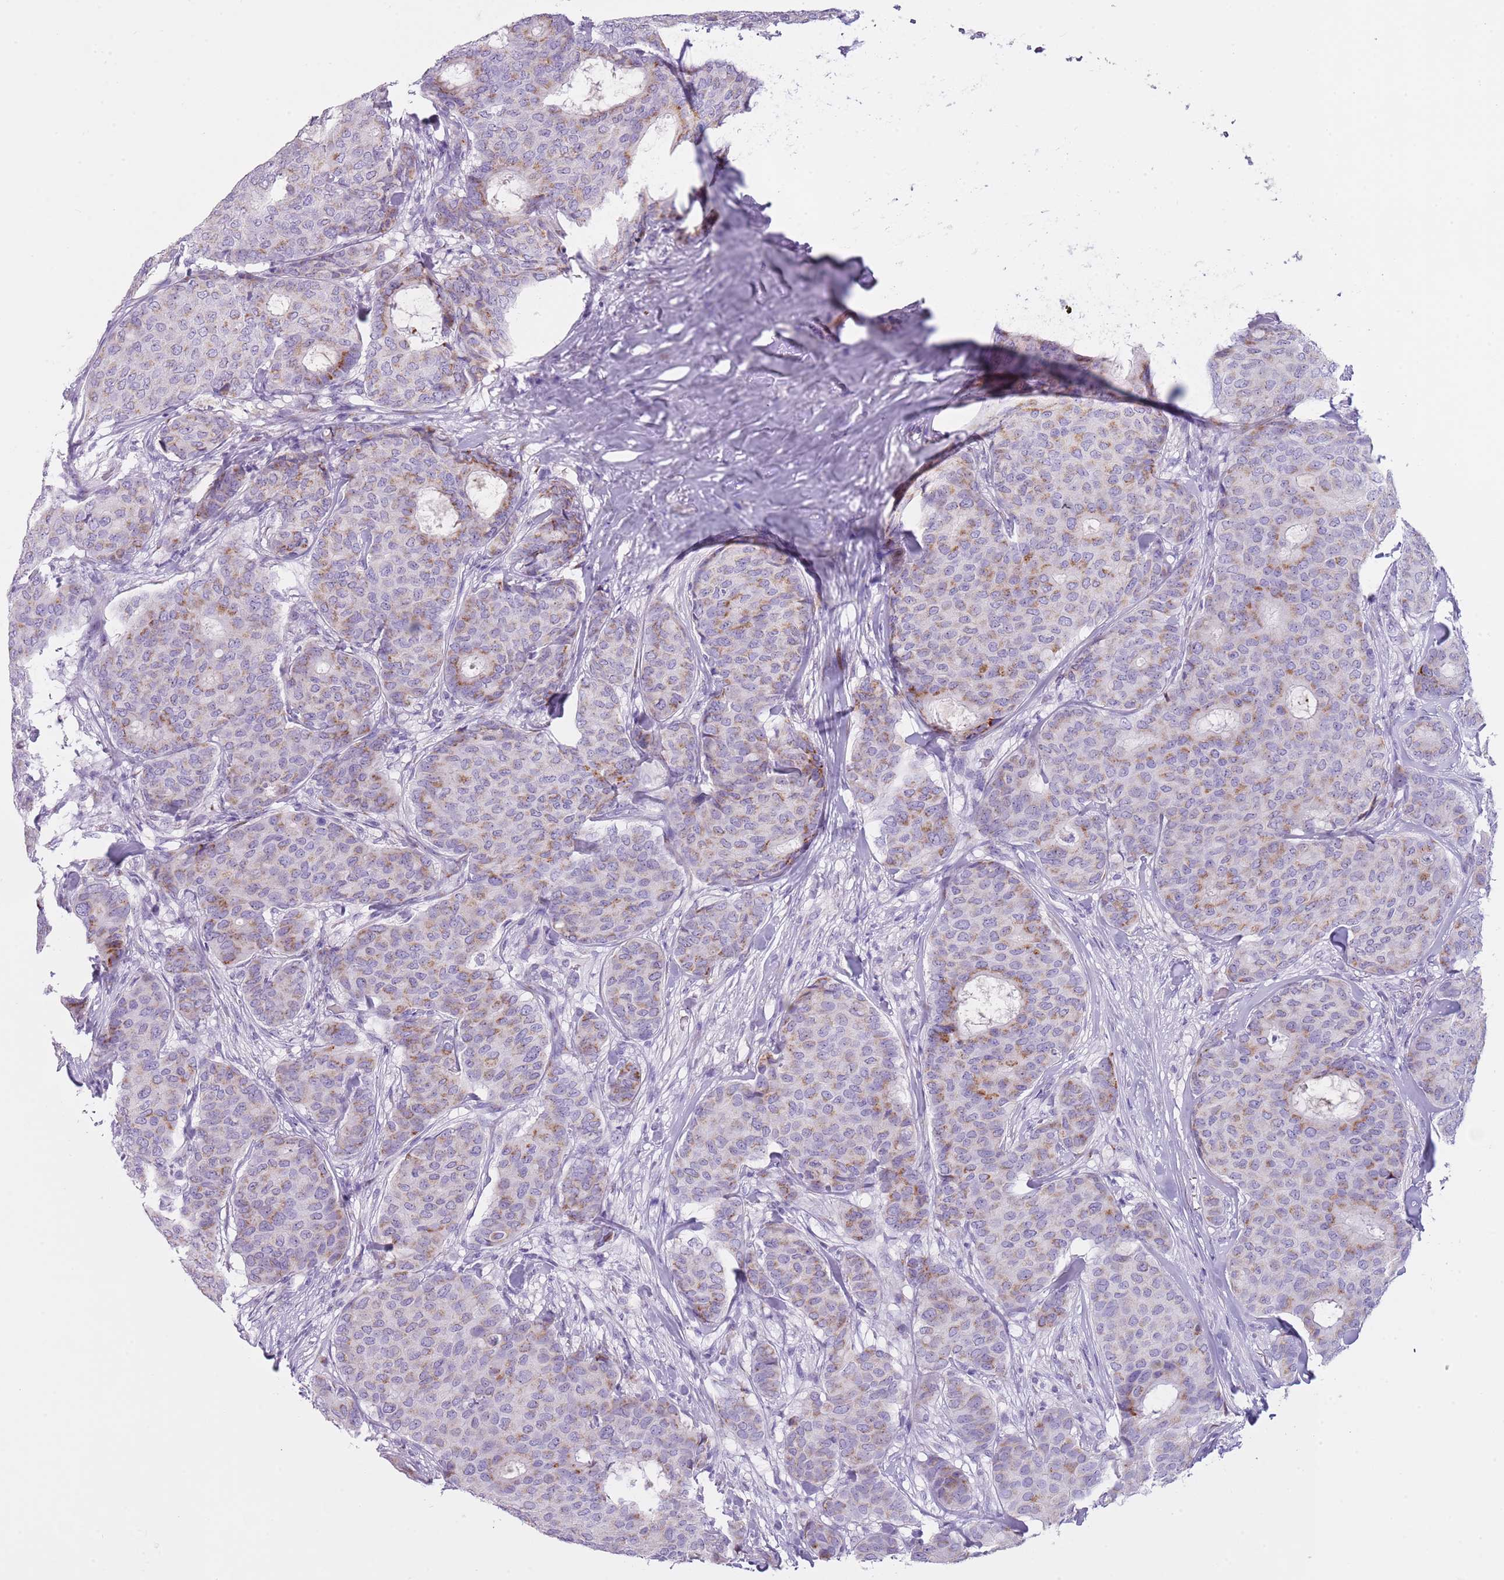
{"staining": {"intensity": "moderate", "quantity": "25%-75%", "location": "cytoplasmic/membranous"}, "tissue": "breast cancer", "cell_type": "Tumor cells", "image_type": "cancer", "snomed": [{"axis": "morphology", "description": "Duct carcinoma"}, {"axis": "topography", "description": "Breast"}], "caption": "The histopathology image demonstrates staining of breast cancer, revealing moderate cytoplasmic/membranous protein expression (brown color) within tumor cells.", "gene": "NBPF6", "patient": {"sex": "female", "age": 75}}